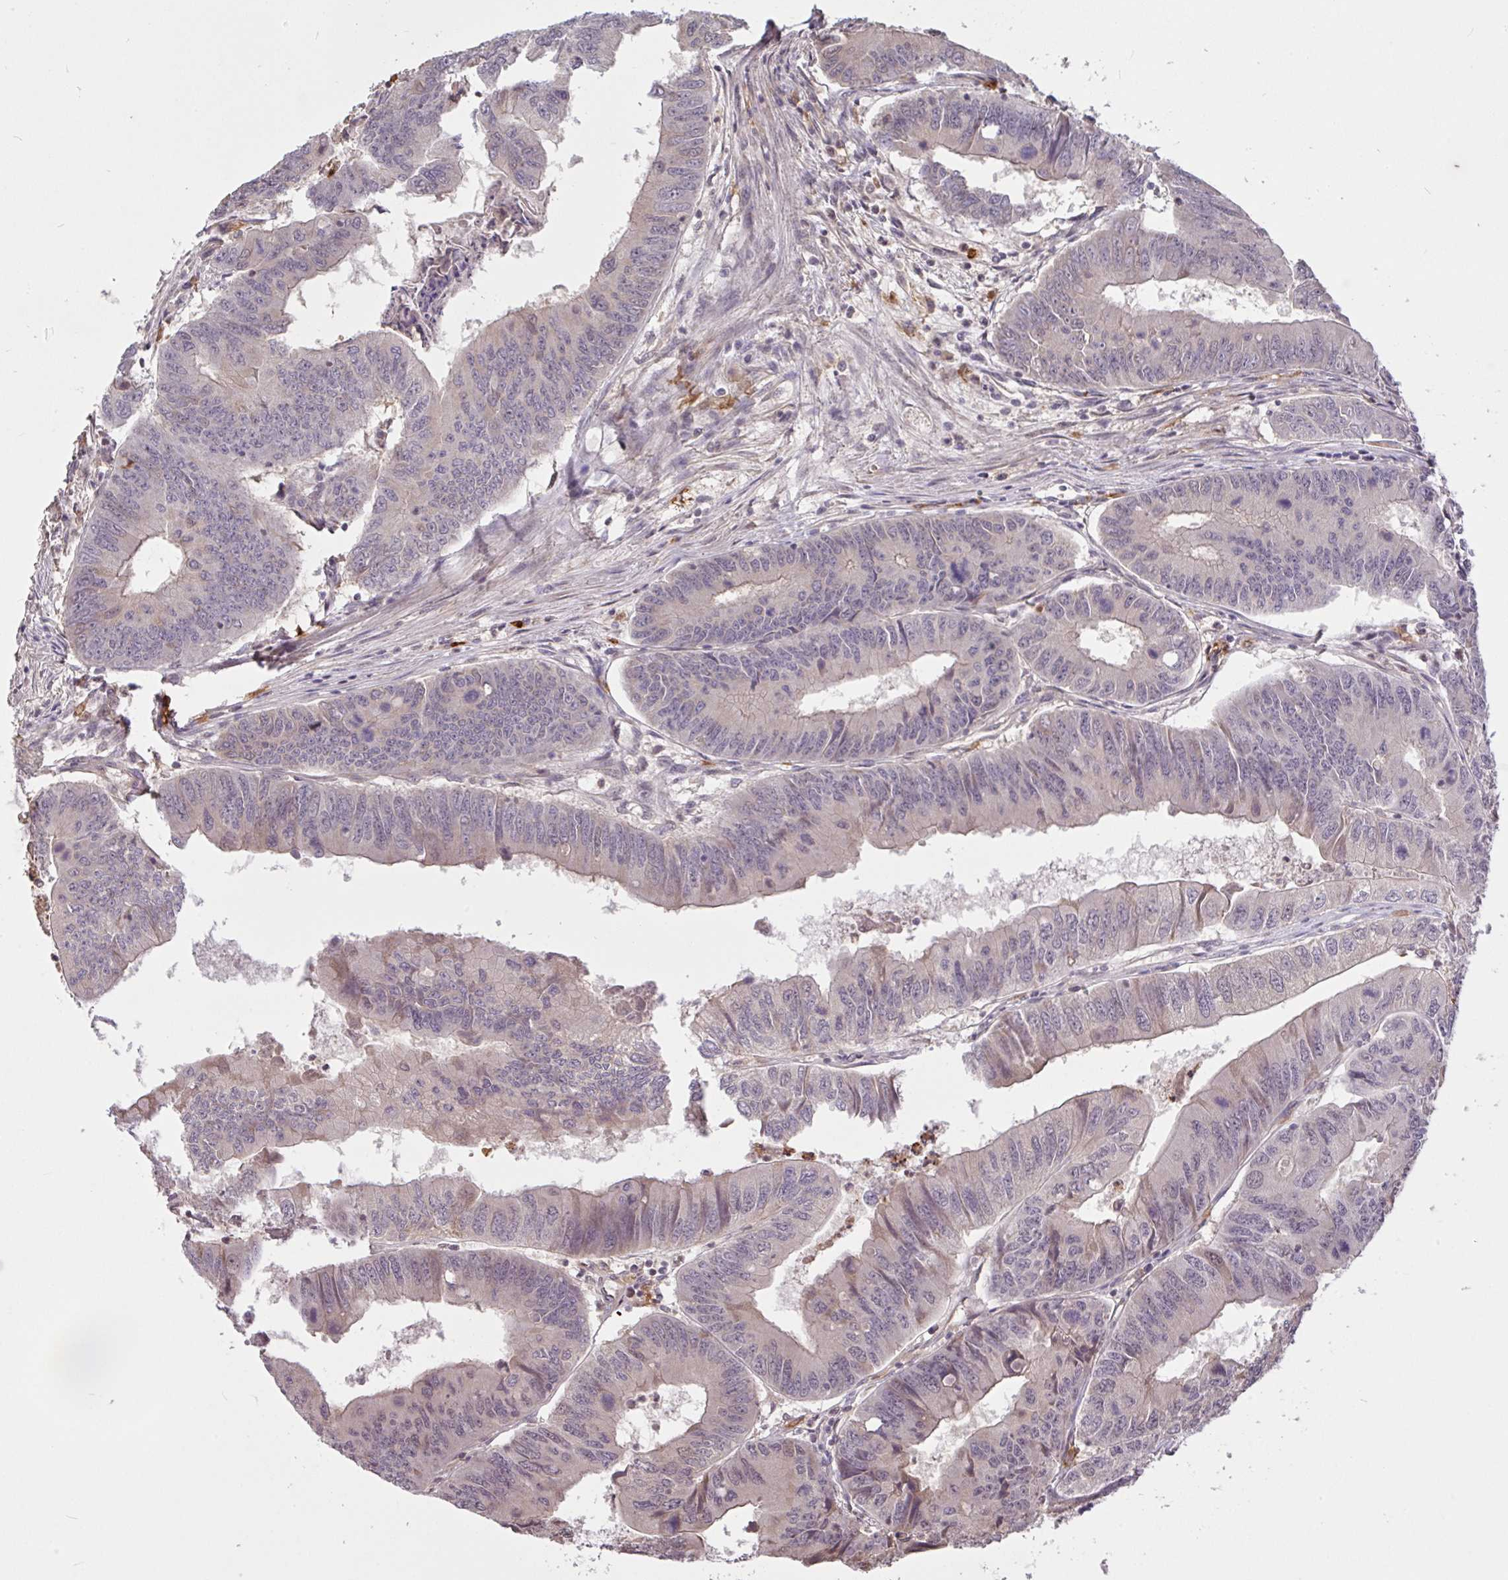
{"staining": {"intensity": "weak", "quantity": "<25%", "location": "cytoplasmic/membranous"}, "tissue": "colorectal cancer", "cell_type": "Tumor cells", "image_type": "cancer", "snomed": [{"axis": "morphology", "description": "Adenocarcinoma, NOS"}, {"axis": "topography", "description": "Colon"}], "caption": "Adenocarcinoma (colorectal) was stained to show a protein in brown. There is no significant staining in tumor cells.", "gene": "FCER1A", "patient": {"sex": "male", "age": 53}}